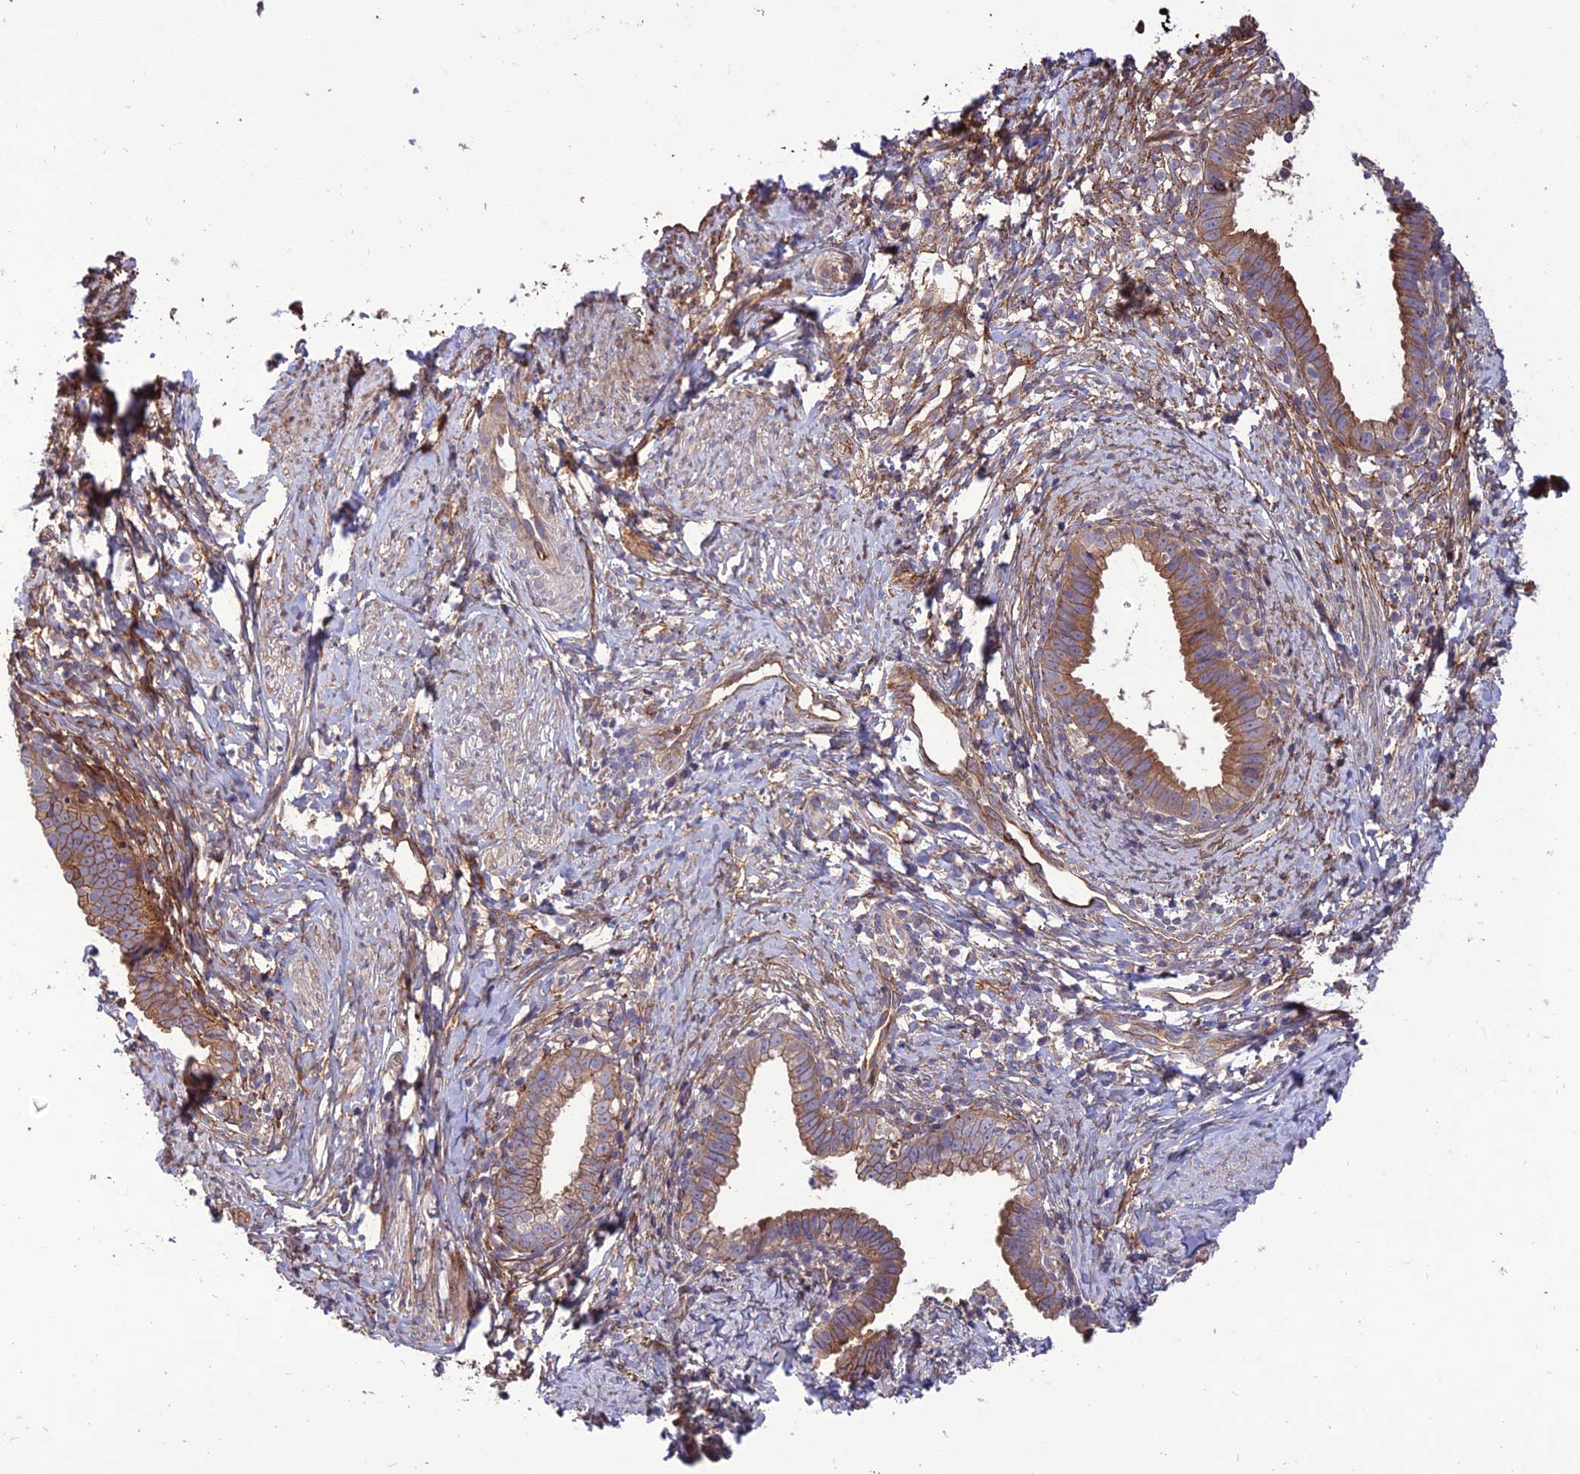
{"staining": {"intensity": "moderate", "quantity": ">75%", "location": "cytoplasmic/membranous"}, "tissue": "cervical cancer", "cell_type": "Tumor cells", "image_type": "cancer", "snomed": [{"axis": "morphology", "description": "Adenocarcinoma, NOS"}, {"axis": "topography", "description": "Cervix"}], "caption": "Brown immunohistochemical staining in adenocarcinoma (cervical) demonstrates moderate cytoplasmic/membranous expression in approximately >75% of tumor cells.", "gene": "CRTAP", "patient": {"sex": "female", "age": 36}}